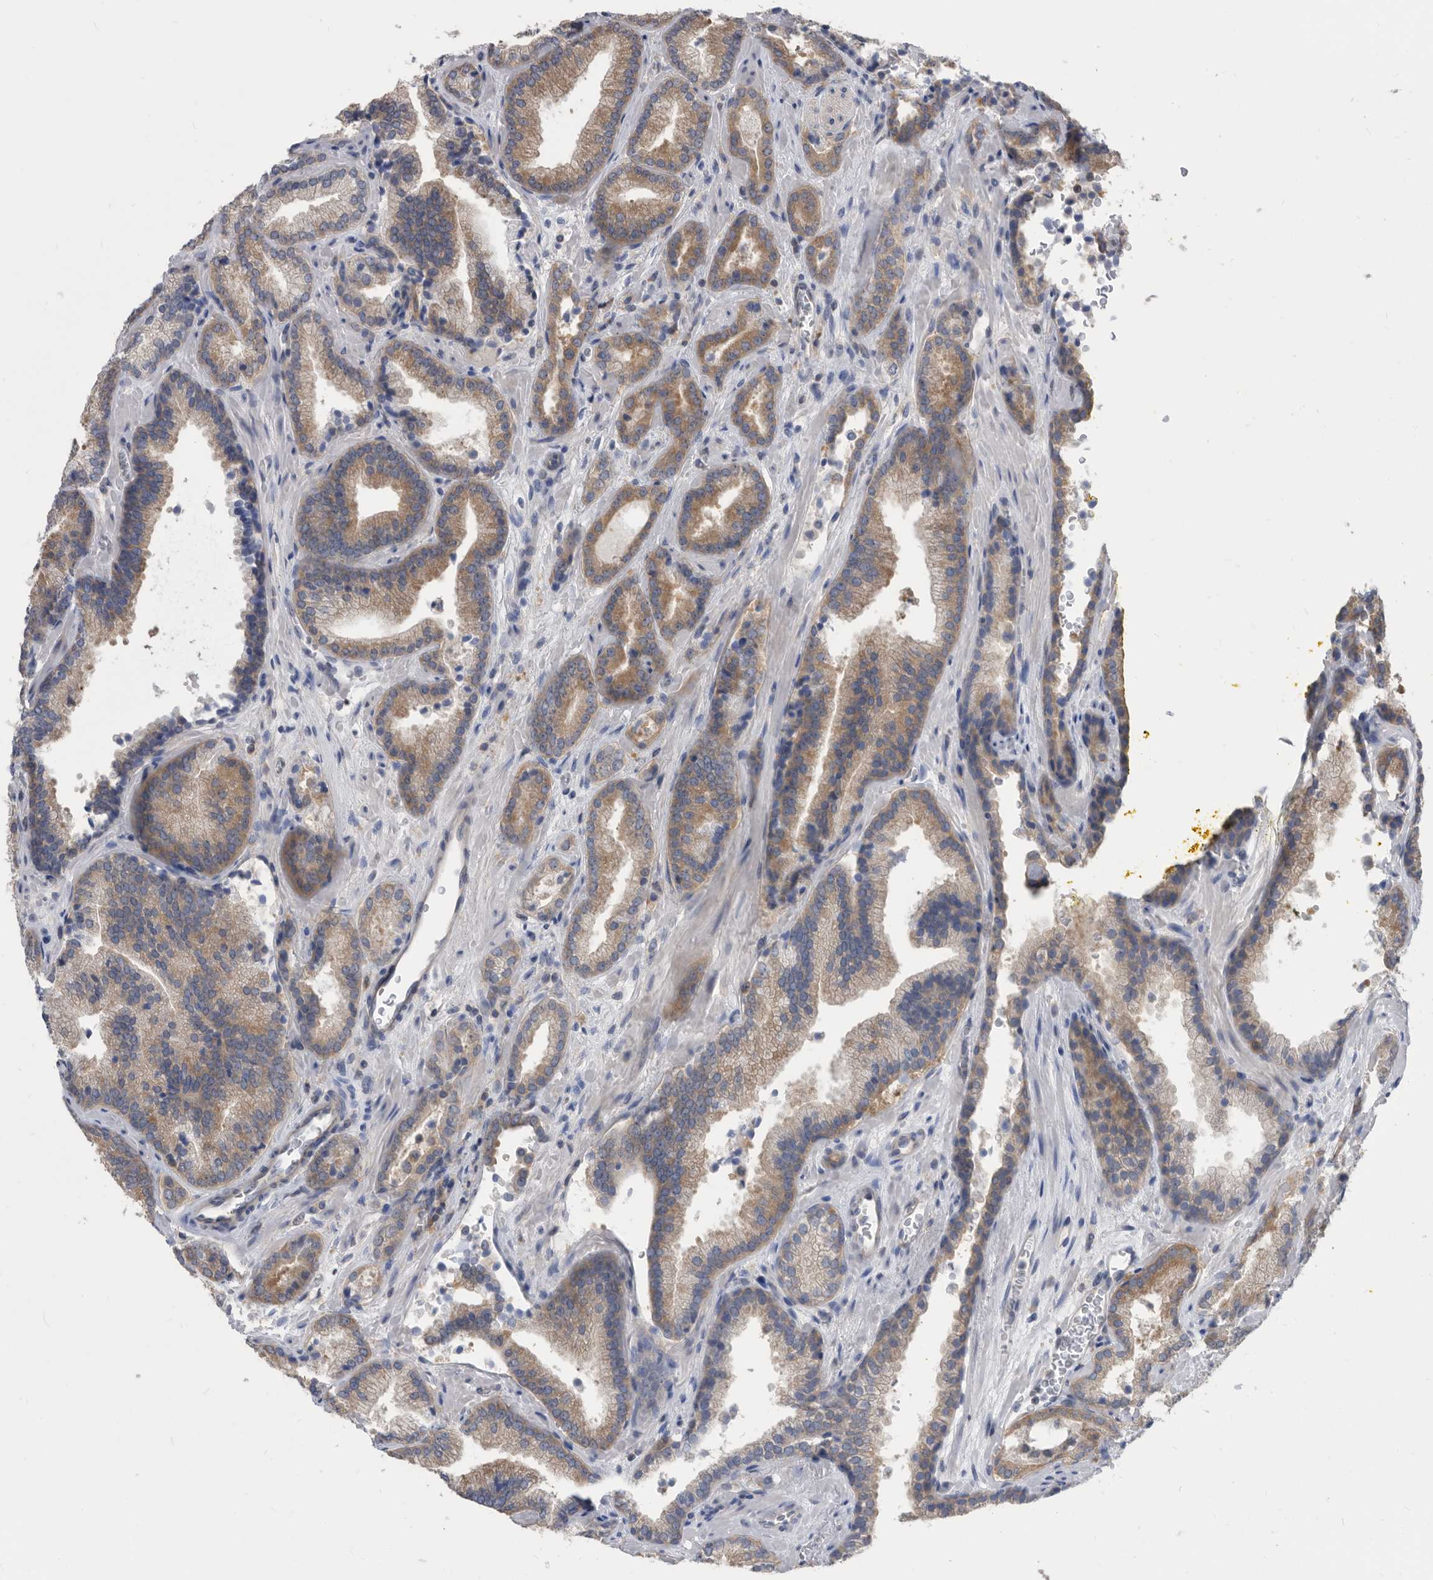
{"staining": {"intensity": "moderate", "quantity": ">75%", "location": "cytoplasmic/membranous"}, "tissue": "prostate cancer", "cell_type": "Tumor cells", "image_type": "cancer", "snomed": [{"axis": "morphology", "description": "Adenocarcinoma, Low grade"}, {"axis": "topography", "description": "Prostate"}], "caption": "This is a micrograph of IHC staining of prostate low-grade adenocarcinoma, which shows moderate positivity in the cytoplasmic/membranous of tumor cells.", "gene": "CCT4", "patient": {"sex": "male", "age": 62}}